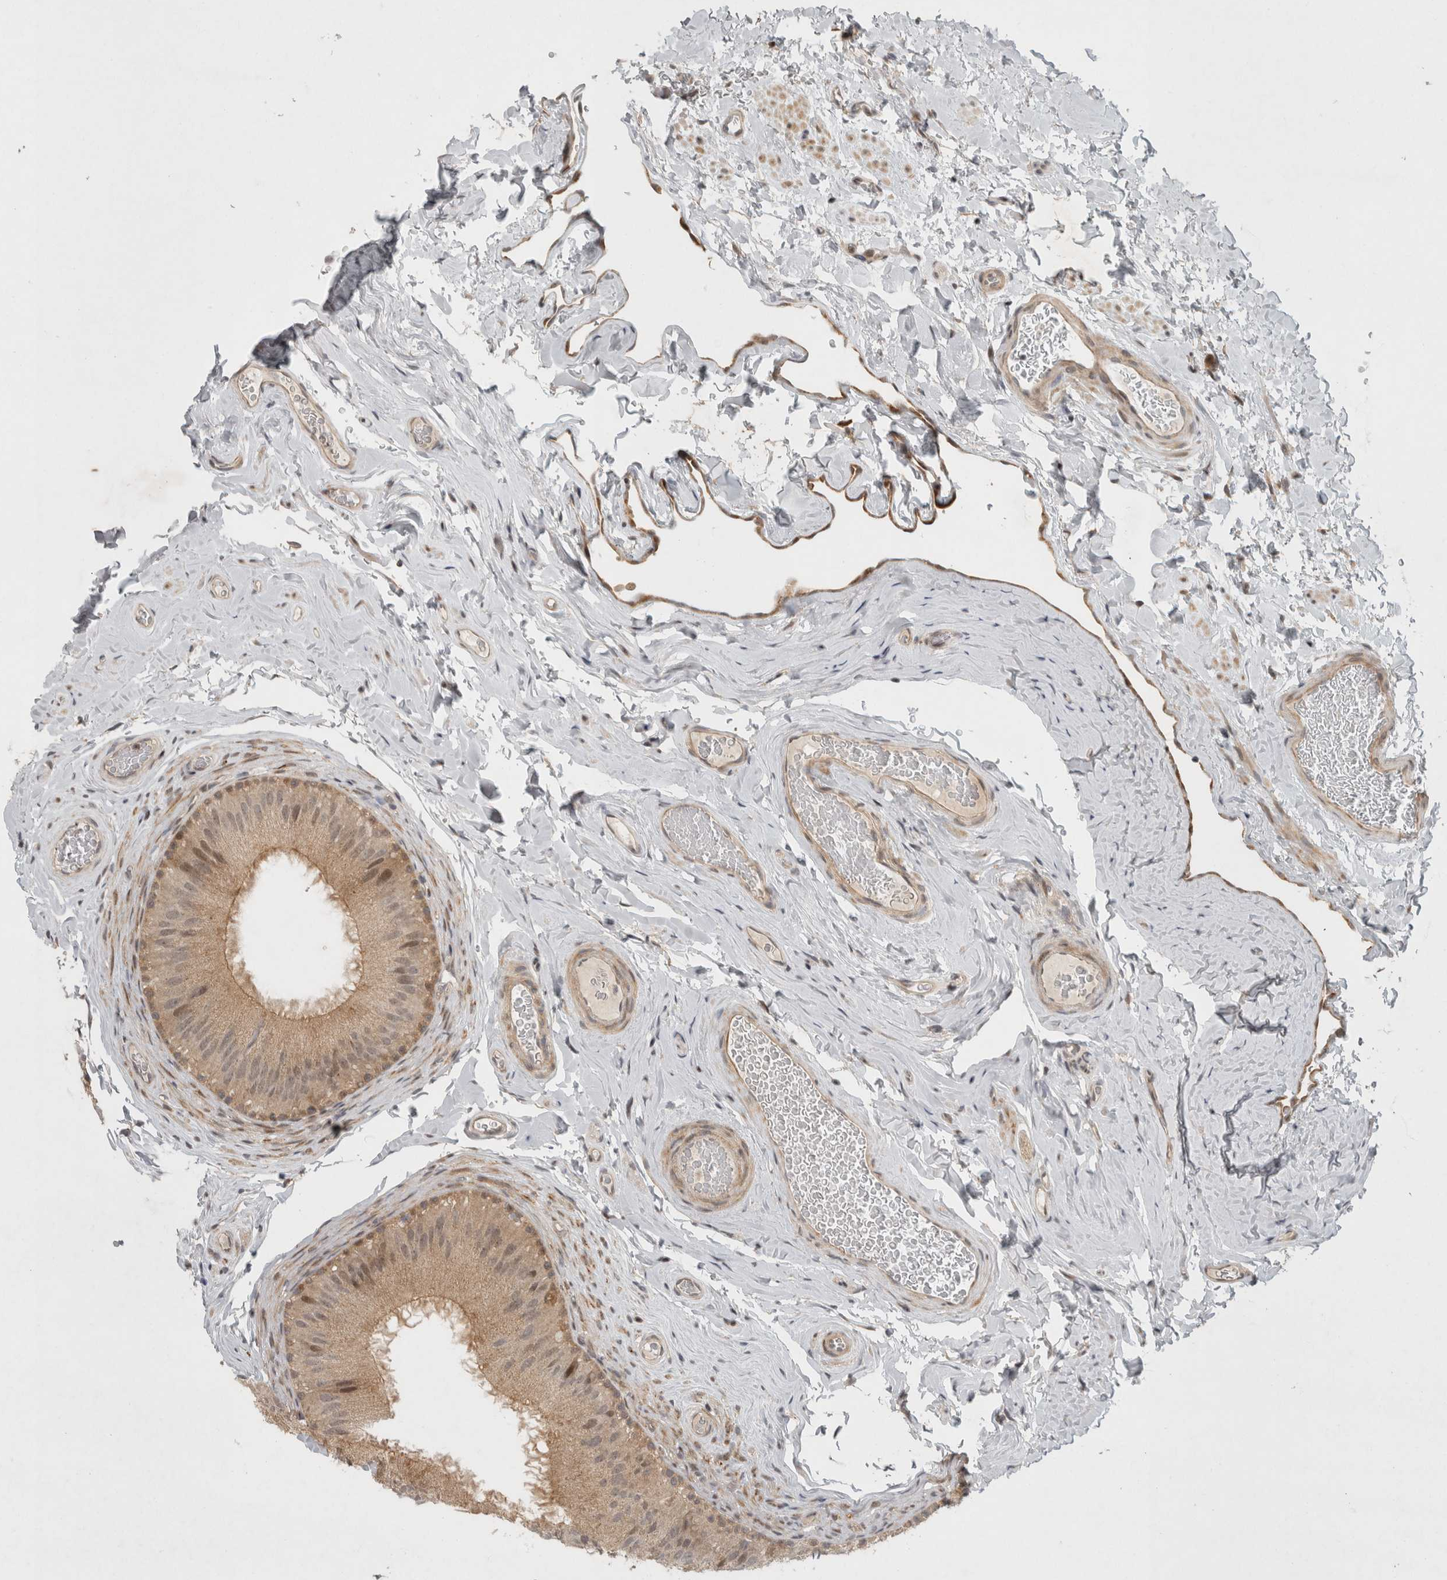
{"staining": {"intensity": "moderate", "quantity": ">75%", "location": "cytoplasmic/membranous,nuclear"}, "tissue": "epididymis", "cell_type": "Glandular cells", "image_type": "normal", "snomed": [{"axis": "morphology", "description": "Normal tissue, NOS"}, {"axis": "topography", "description": "Vascular tissue"}, {"axis": "topography", "description": "Epididymis"}], "caption": "A high-resolution histopathology image shows immunohistochemistry staining of benign epididymis, which reveals moderate cytoplasmic/membranous,nuclear staining in approximately >75% of glandular cells. The staining was performed using DAB, with brown indicating positive protein expression. Nuclei are stained blue with hematoxylin.", "gene": "KDM8", "patient": {"sex": "male", "age": 49}}